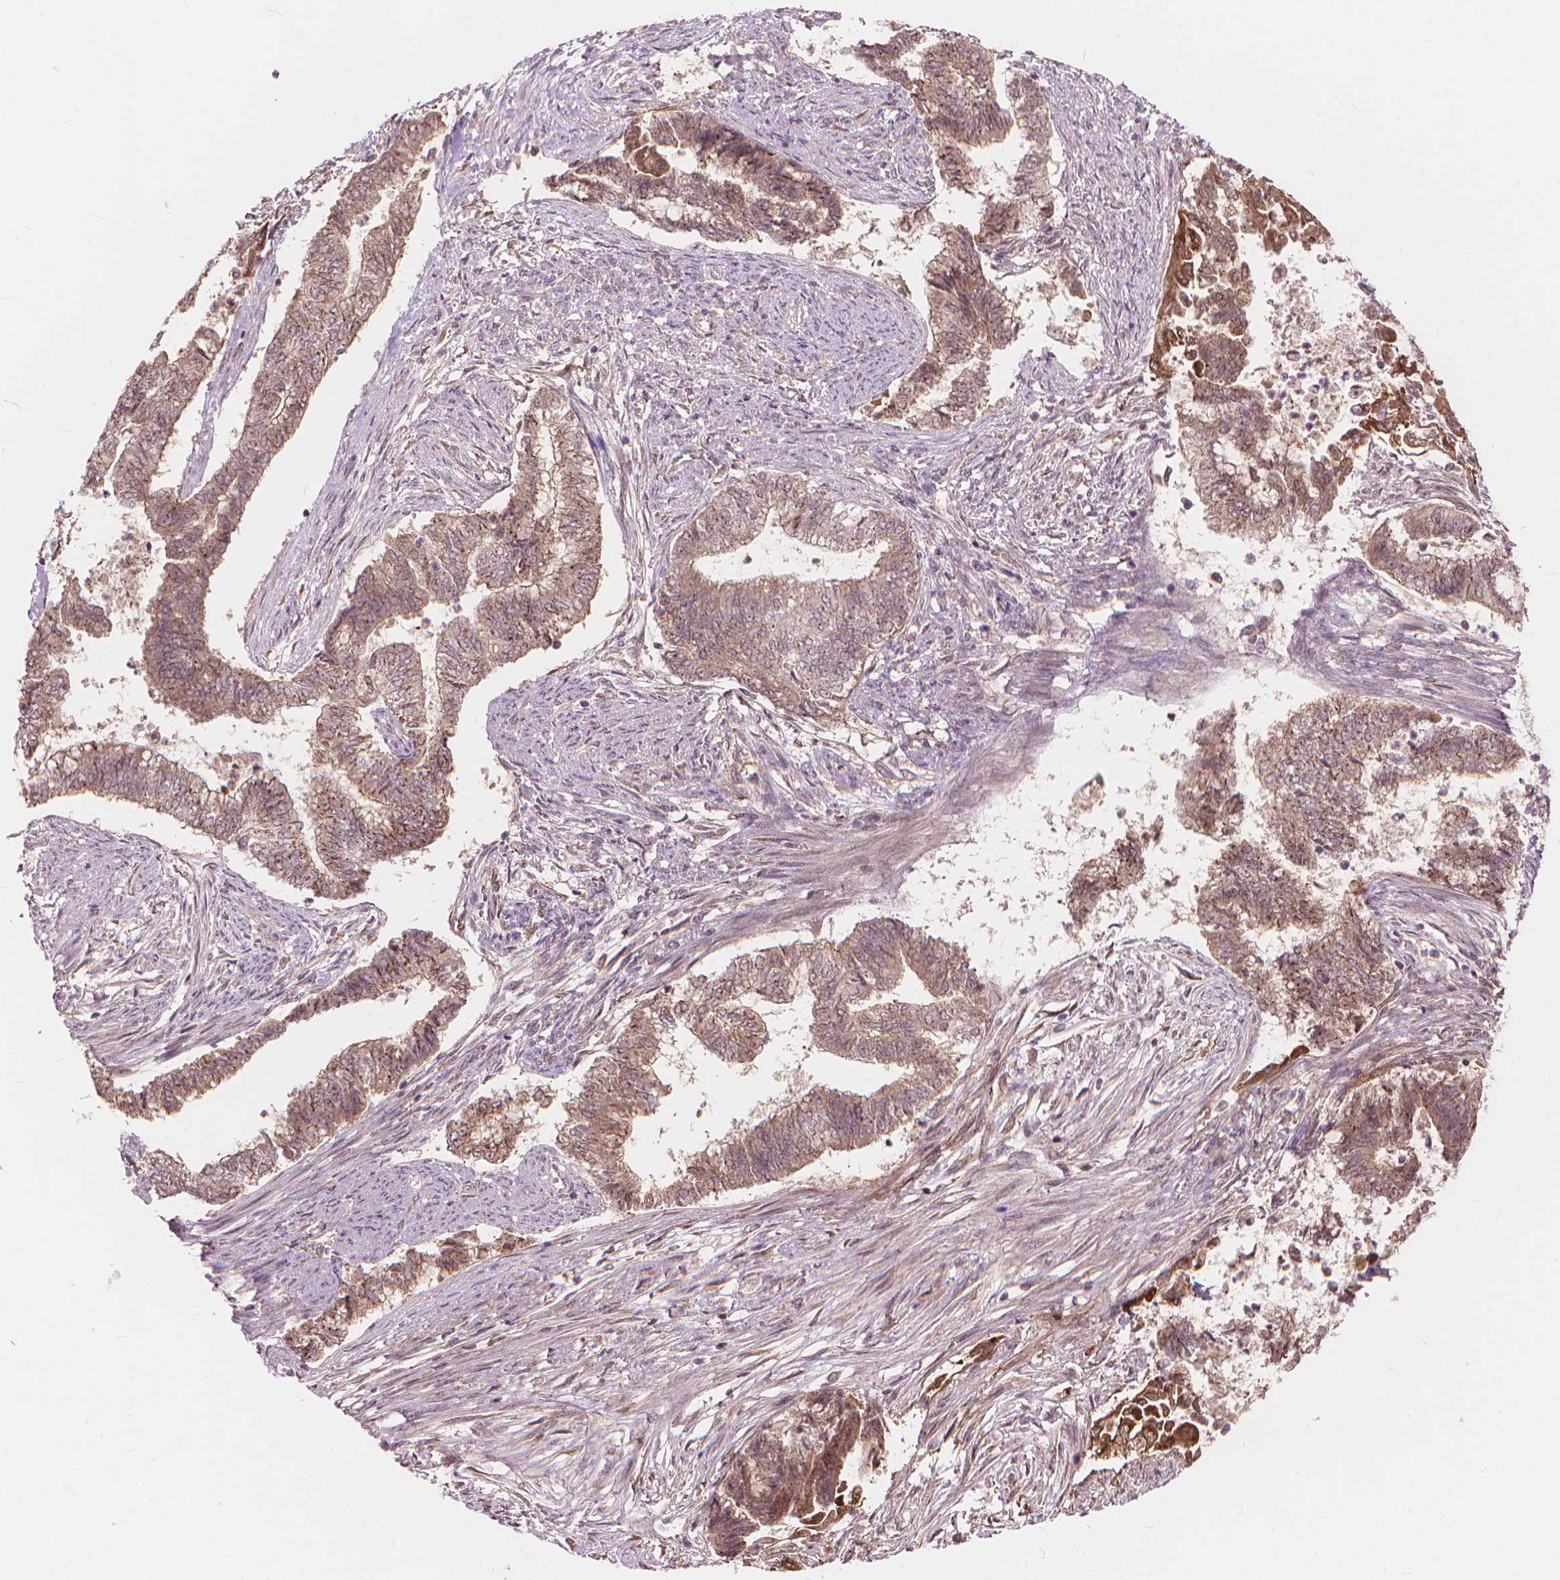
{"staining": {"intensity": "weak", "quantity": ">75%", "location": "cytoplasmic/membranous"}, "tissue": "endometrial cancer", "cell_type": "Tumor cells", "image_type": "cancer", "snomed": [{"axis": "morphology", "description": "Adenocarcinoma, NOS"}, {"axis": "topography", "description": "Endometrium"}], "caption": "High-power microscopy captured an IHC image of adenocarcinoma (endometrial), revealing weak cytoplasmic/membranous positivity in about >75% of tumor cells.", "gene": "SSU72", "patient": {"sex": "female", "age": 65}}